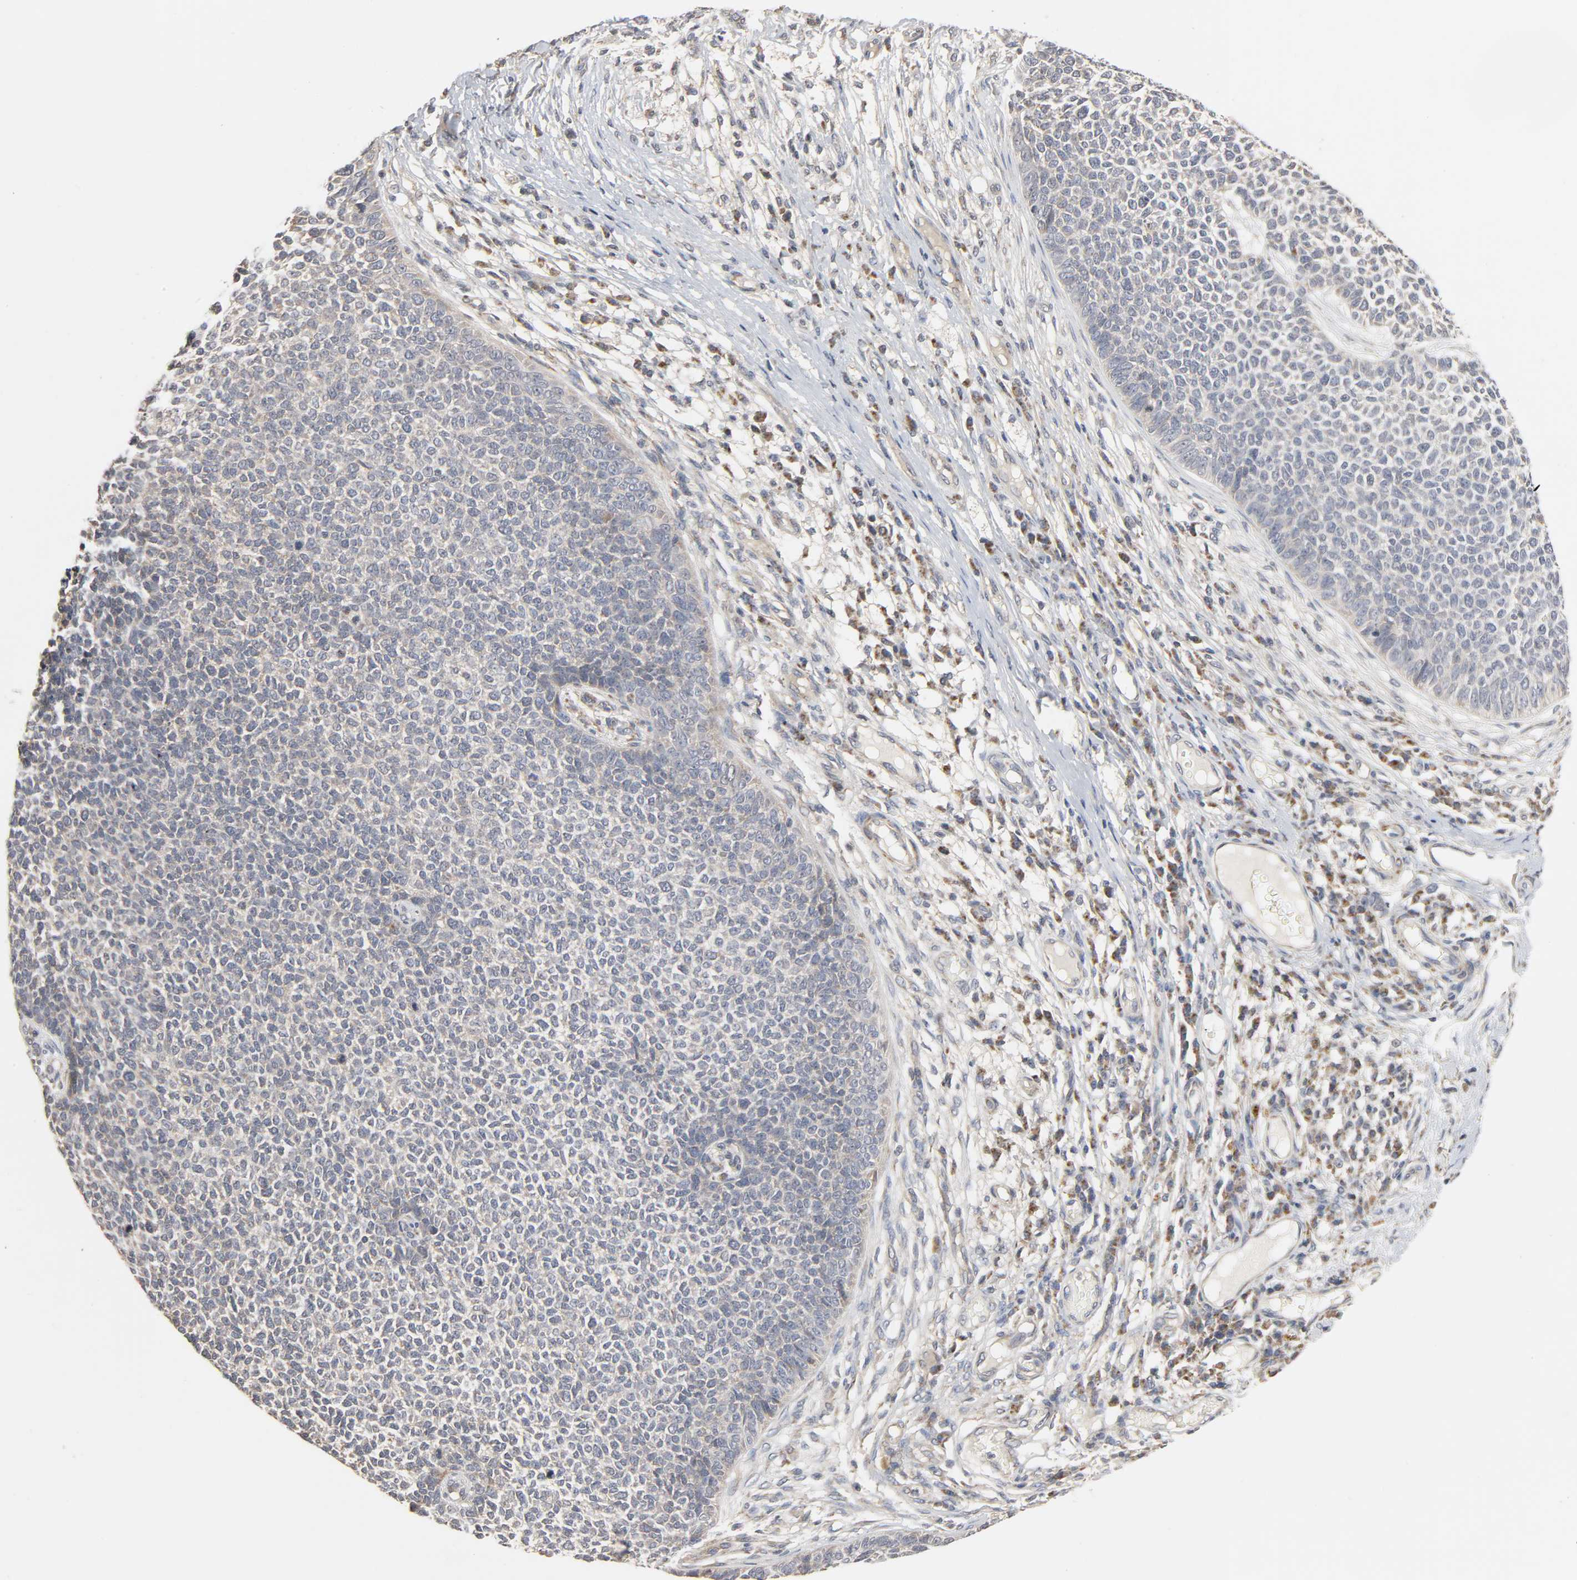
{"staining": {"intensity": "weak", "quantity": "25%-75%", "location": "cytoplasmic/membranous"}, "tissue": "skin cancer", "cell_type": "Tumor cells", "image_type": "cancer", "snomed": [{"axis": "morphology", "description": "Basal cell carcinoma"}, {"axis": "topography", "description": "Skin"}], "caption": "High-power microscopy captured an immunohistochemistry histopathology image of skin cancer (basal cell carcinoma), revealing weak cytoplasmic/membranous positivity in approximately 25%-75% of tumor cells.", "gene": "CLEC4E", "patient": {"sex": "female", "age": 84}}